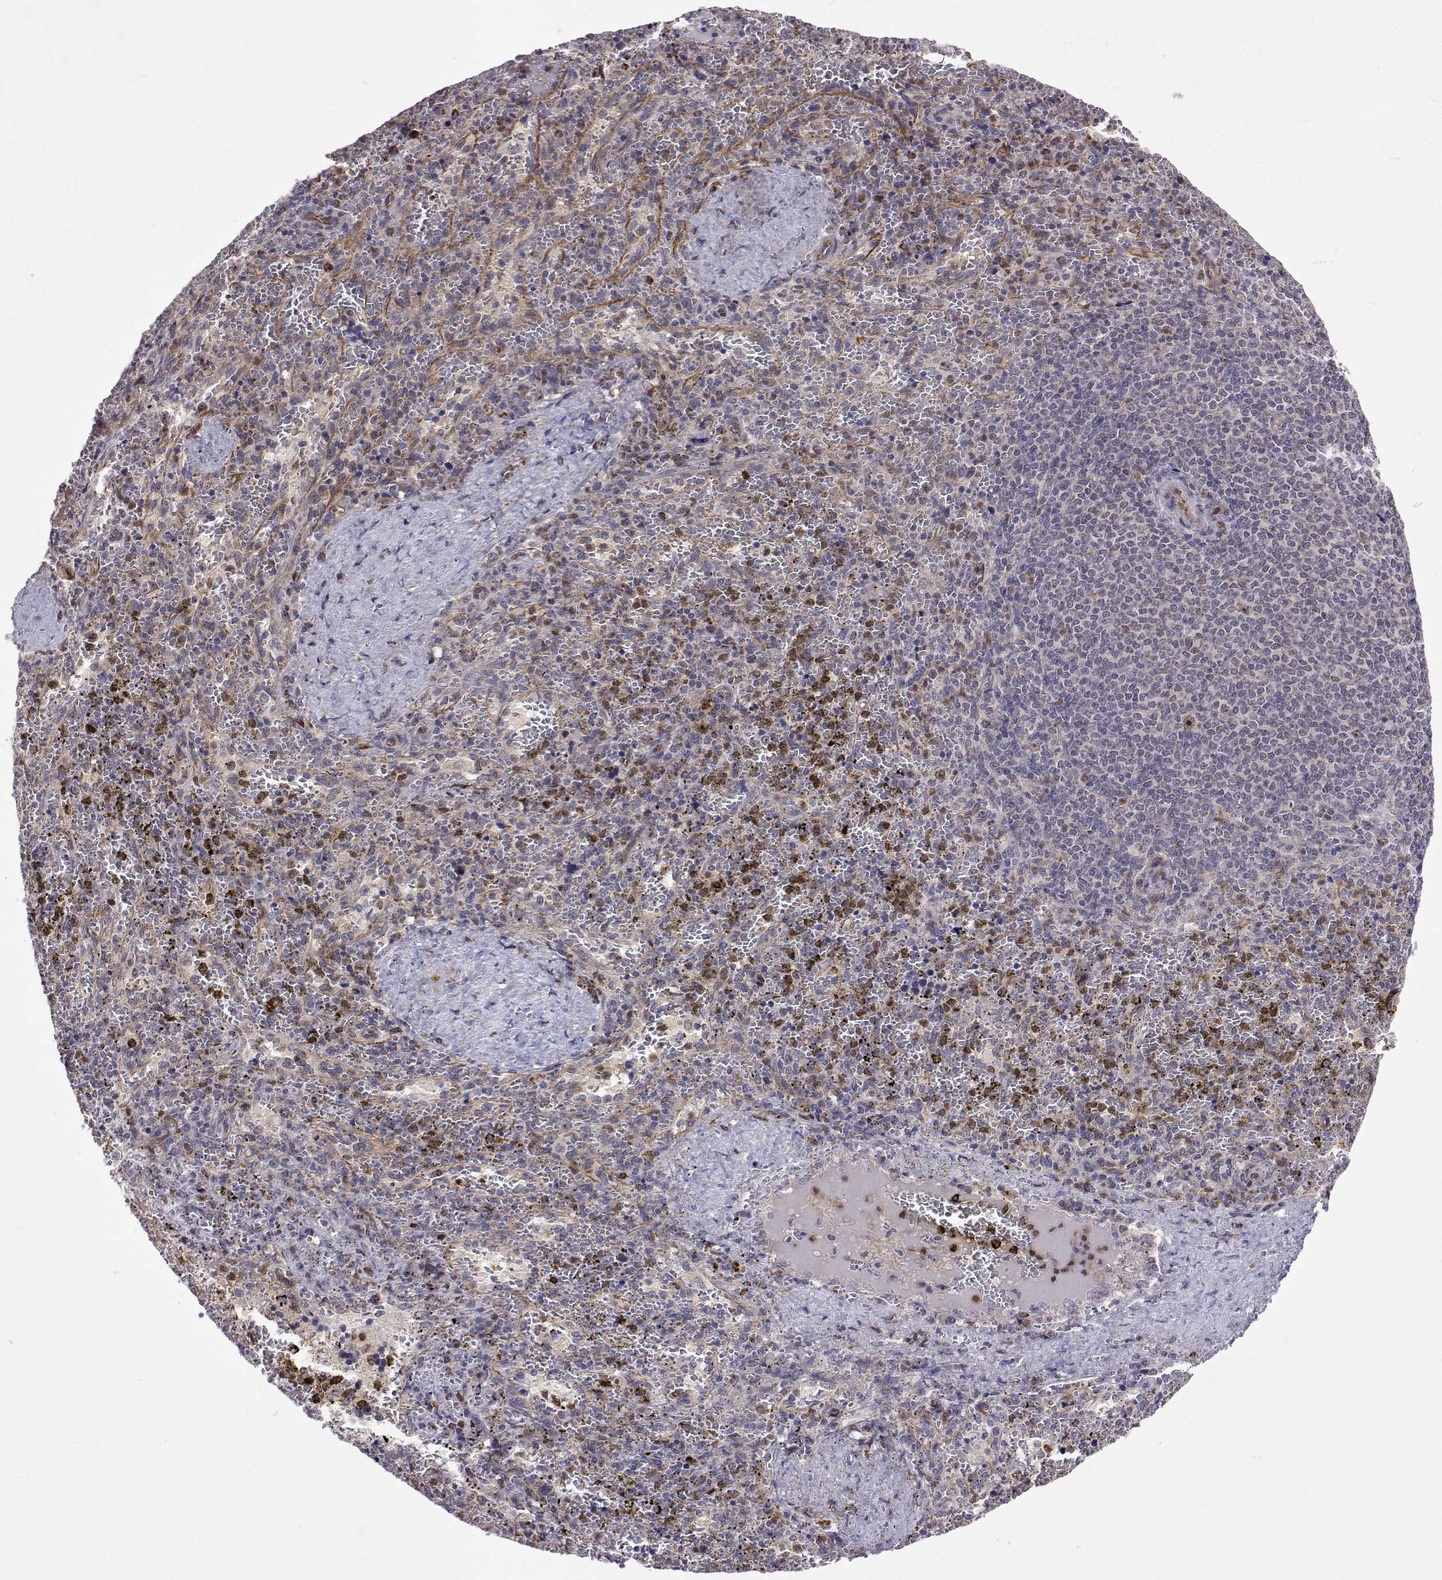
{"staining": {"intensity": "strong", "quantity": "<25%", "location": "cytoplasmic/membranous"}, "tissue": "spleen", "cell_type": "Cells in red pulp", "image_type": "normal", "snomed": [{"axis": "morphology", "description": "Normal tissue, NOS"}, {"axis": "topography", "description": "Spleen"}], "caption": "Protein positivity by IHC shows strong cytoplasmic/membranous expression in approximately <25% of cells in red pulp in benign spleen.", "gene": "DHTKD1", "patient": {"sex": "female", "age": 50}}